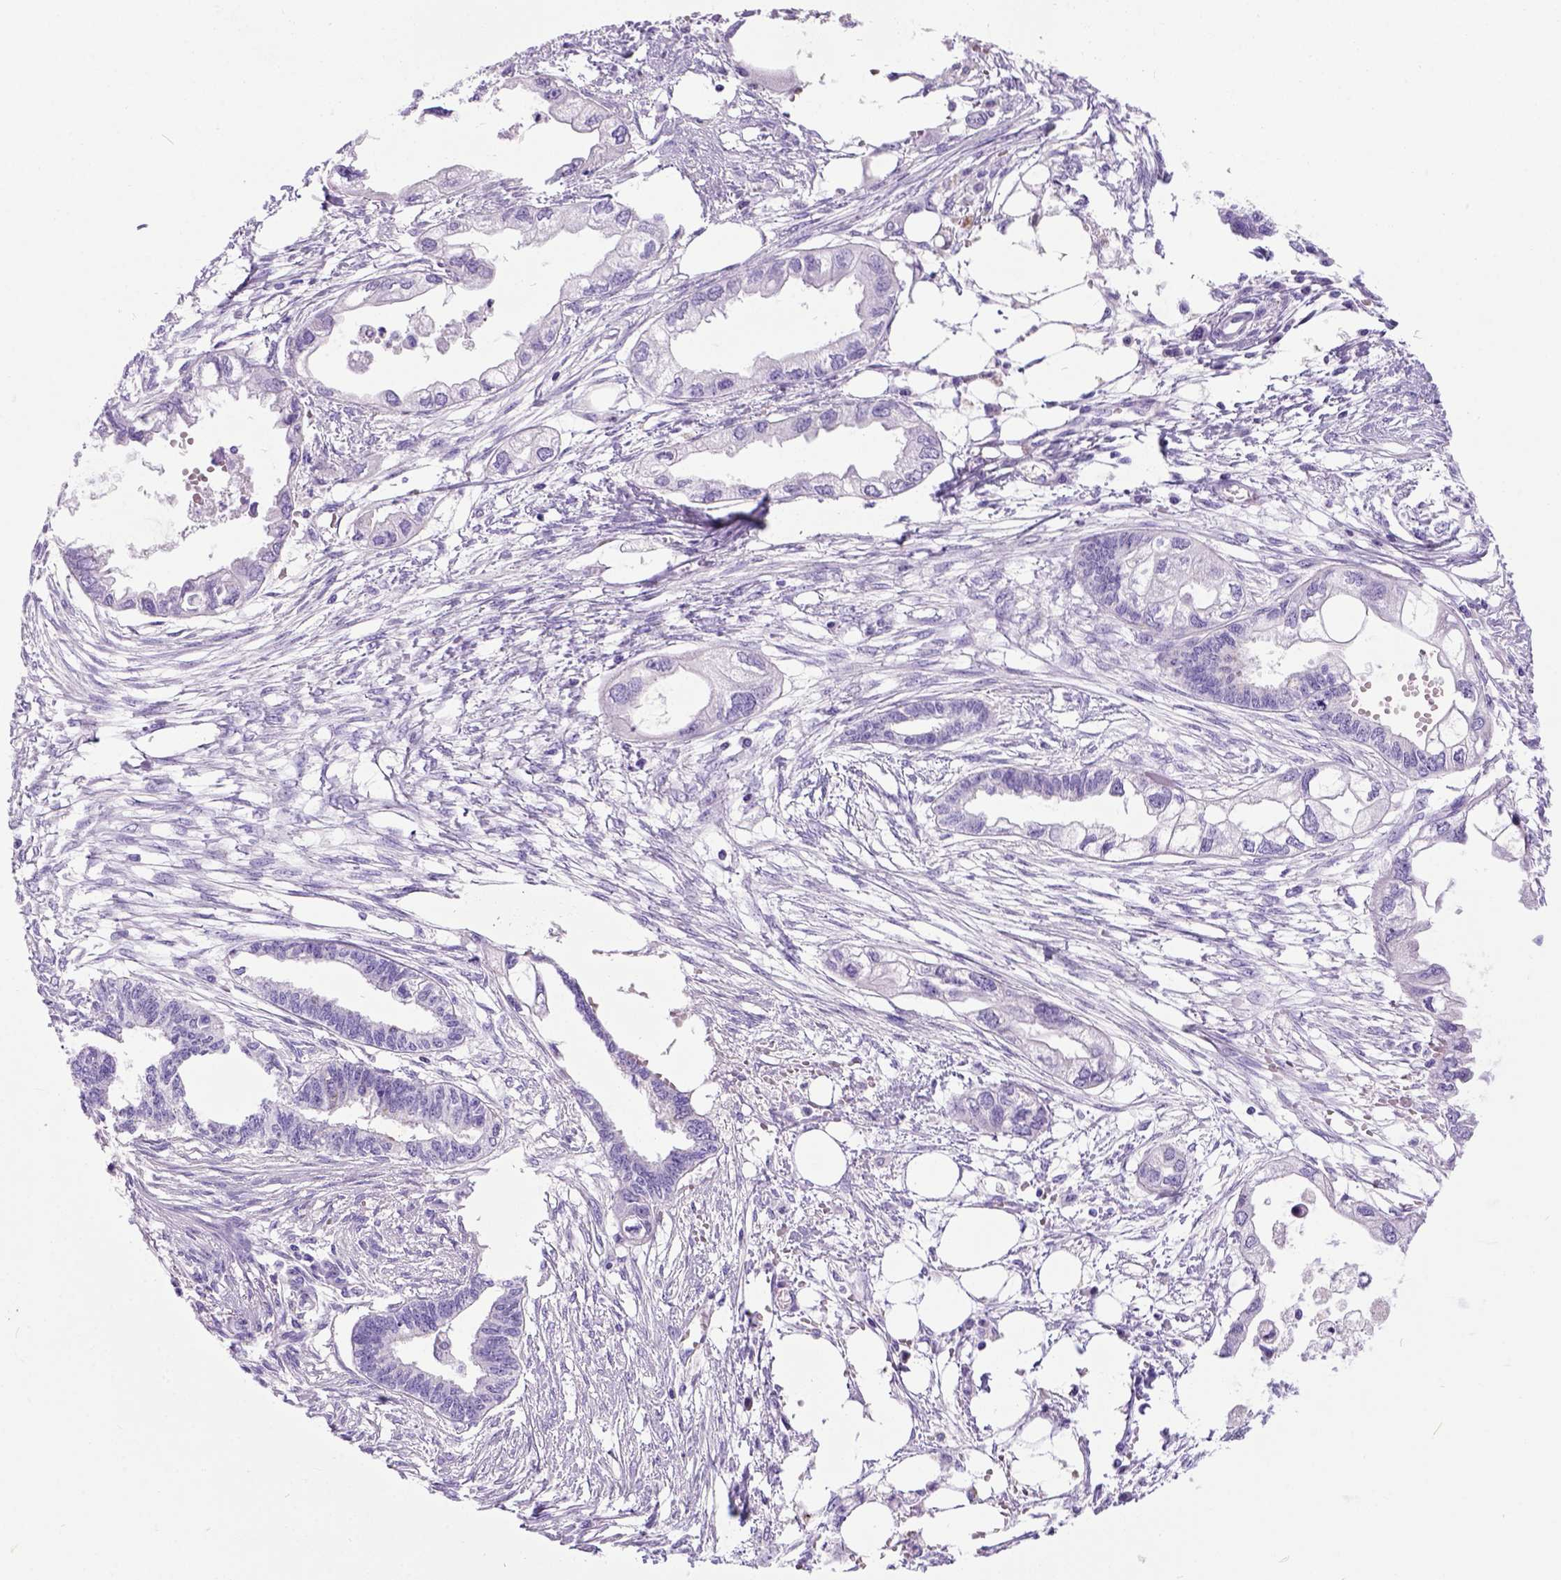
{"staining": {"intensity": "negative", "quantity": "none", "location": "none"}, "tissue": "endometrial cancer", "cell_type": "Tumor cells", "image_type": "cancer", "snomed": [{"axis": "morphology", "description": "Adenocarcinoma, NOS"}, {"axis": "morphology", "description": "Adenocarcinoma, metastatic, NOS"}, {"axis": "topography", "description": "Adipose tissue"}, {"axis": "topography", "description": "Endometrium"}], "caption": "Photomicrograph shows no significant protein positivity in tumor cells of metastatic adenocarcinoma (endometrial).", "gene": "IGF2", "patient": {"sex": "female", "age": 67}}